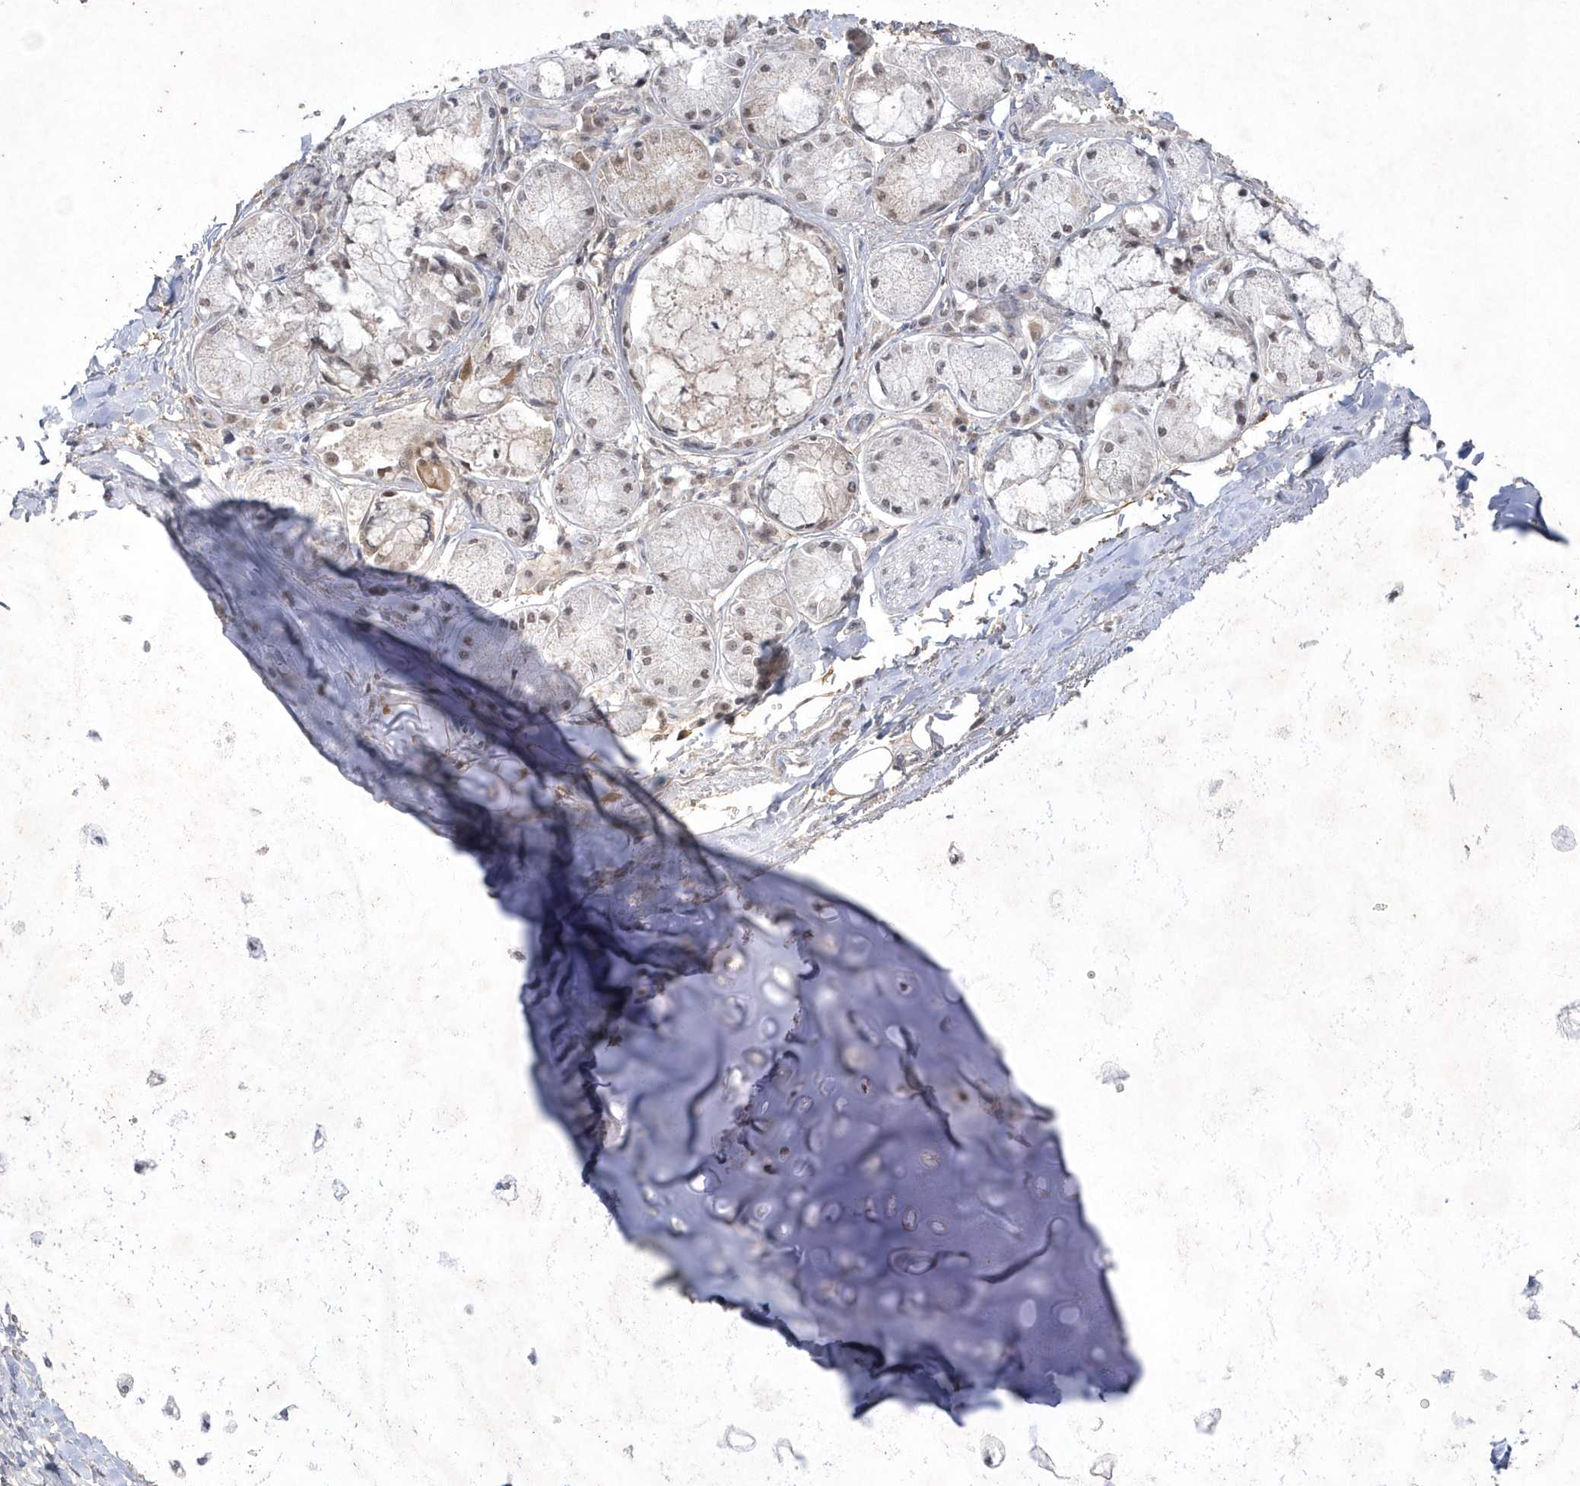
{"staining": {"intensity": "moderate", "quantity": ">75%", "location": "cytoplasmic/membranous"}, "tissue": "adipose tissue", "cell_type": "Adipocytes", "image_type": "normal", "snomed": [{"axis": "morphology", "description": "Normal tissue, NOS"}, {"axis": "topography", "description": "Cartilage tissue"}, {"axis": "topography", "description": "Bronchus"}, {"axis": "topography", "description": "Lung"}, {"axis": "topography", "description": "Peripheral nerve tissue"}], "caption": "The immunohistochemical stain highlights moderate cytoplasmic/membranous staining in adipocytes of unremarkable adipose tissue.", "gene": "CPSF3", "patient": {"sex": "female", "age": 49}}